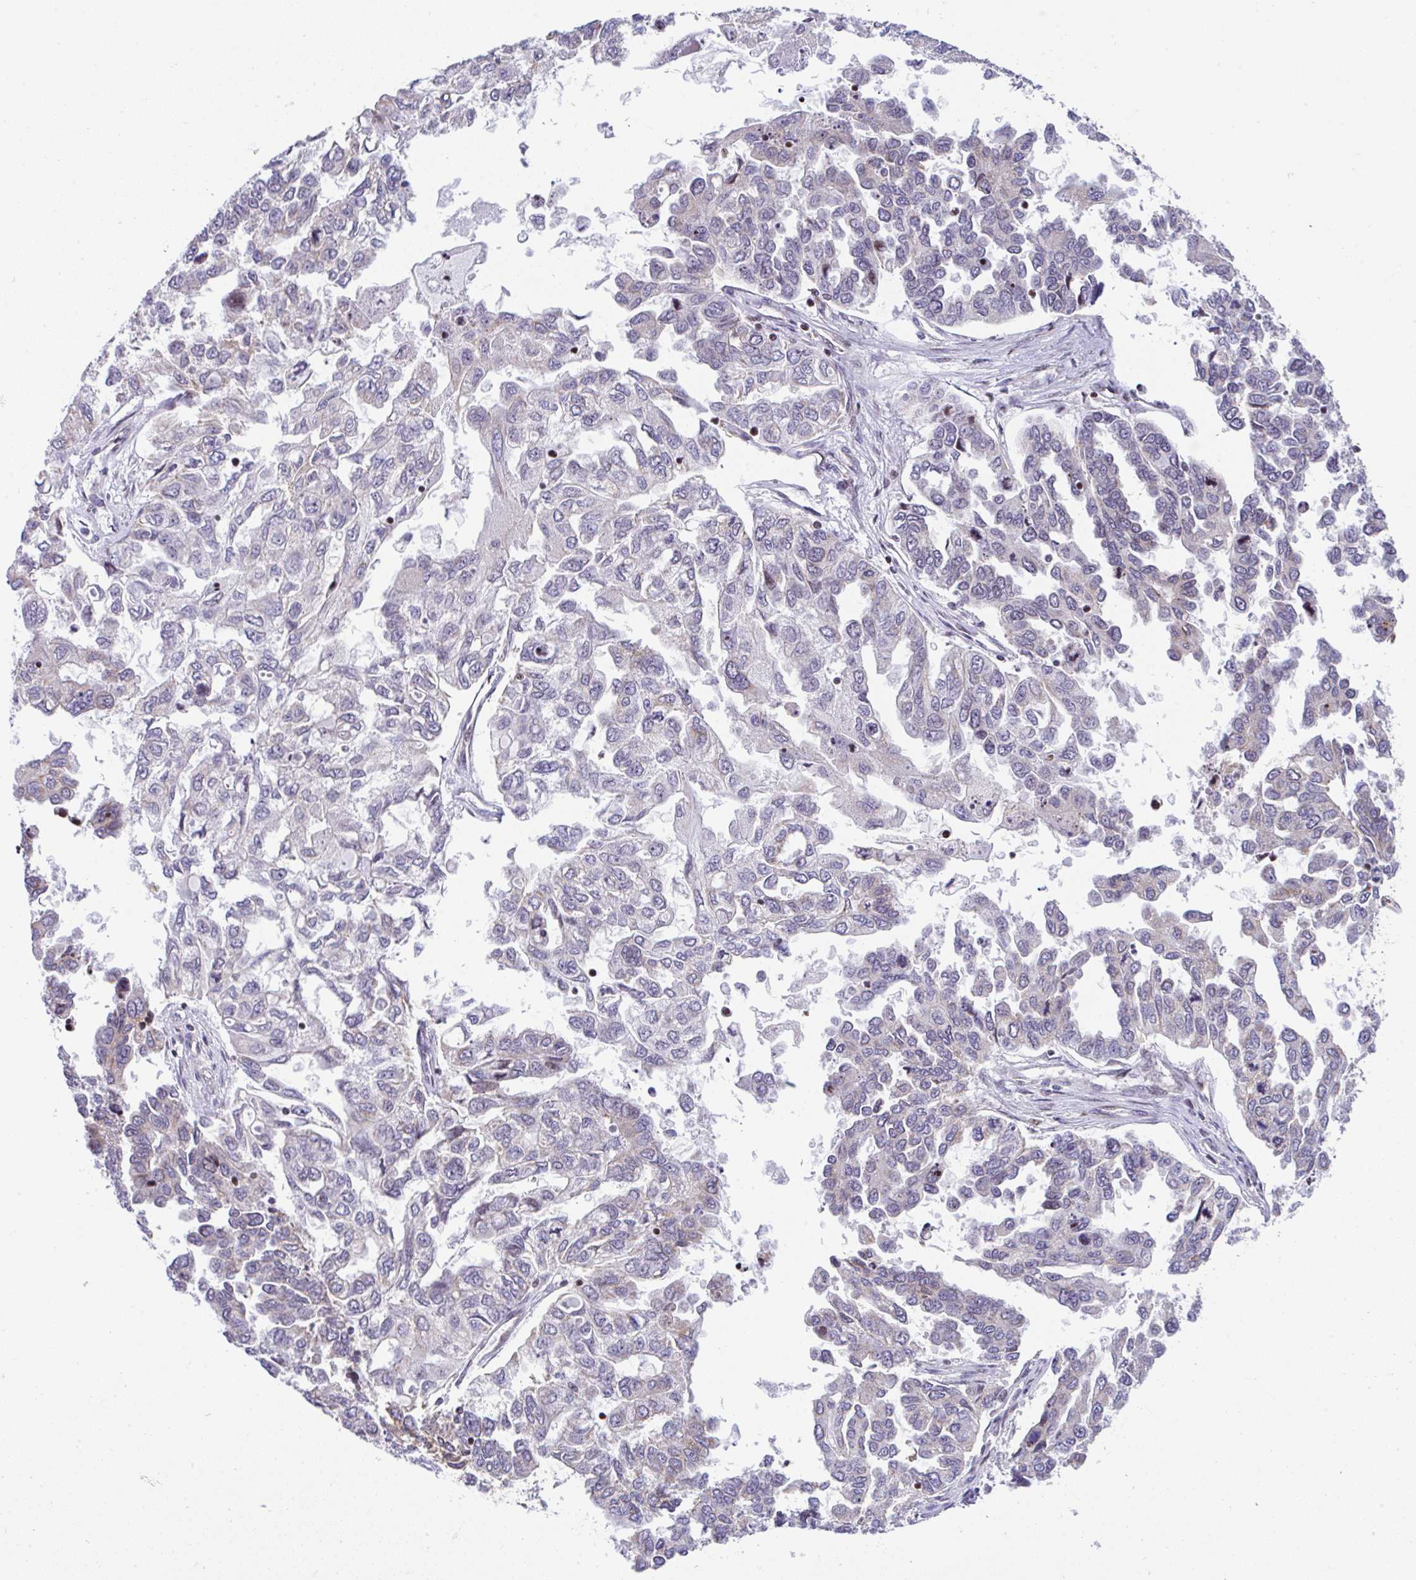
{"staining": {"intensity": "weak", "quantity": "<25%", "location": "cytoplasmic/membranous"}, "tissue": "ovarian cancer", "cell_type": "Tumor cells", "image_type": "cancer", "snomed": [{"axis": "morphology", "description": "Cystadenocarcinoma, serous, NOS"}, {"axis": "topography", "description": "Ovary"}], "caption": "IHC of human ovarian serous cystadenocarcinoma displays no expression in tumor cells. The staining is performed using DAB brown chromogen with nuclei counter-stained in using hematoxylin.", "gene": "FIGNL1", "patient": {"sex": "female", "age": 53}}